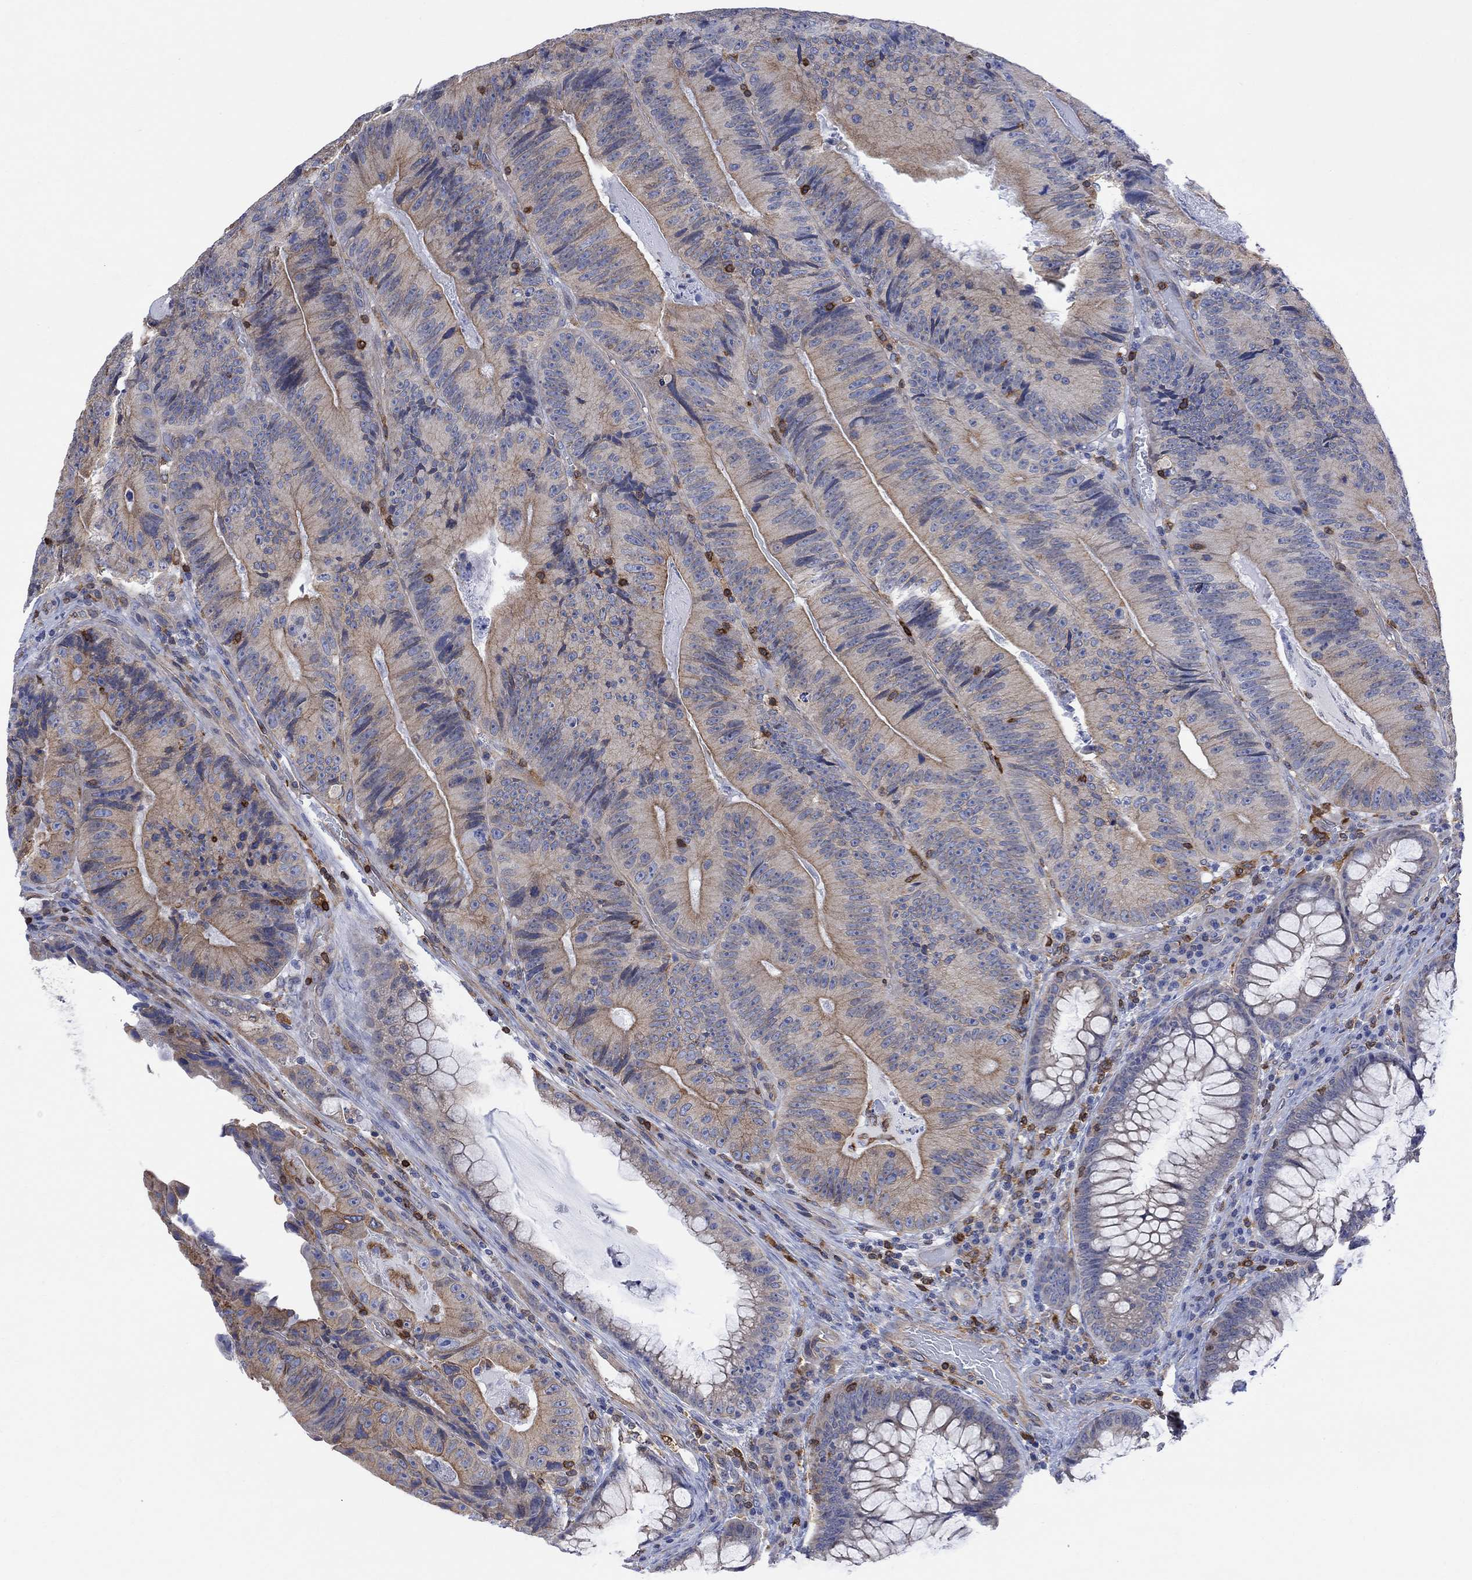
{"staining": {"intensity": "moderate", "quantity": "<25%", "location": "cytoplasmic/membranous"}, "tissue": "colorectal cancer", "cell_type": "Tumor cells", "image_type": "cancer", "snomed": [{"axis": "morphology", "description": "Adenocarcinoma, NOS"}, {"axis": "topography", "description": "Colon"}], "caption": "Protein expression by IHC displays moderate cytoplasmic/membranous expression in about <25% of tumor cells in colorectal cancer (adenocarcinoma).", "gene": "GBP5", "patient": {"sex": "female", "age": 86}}